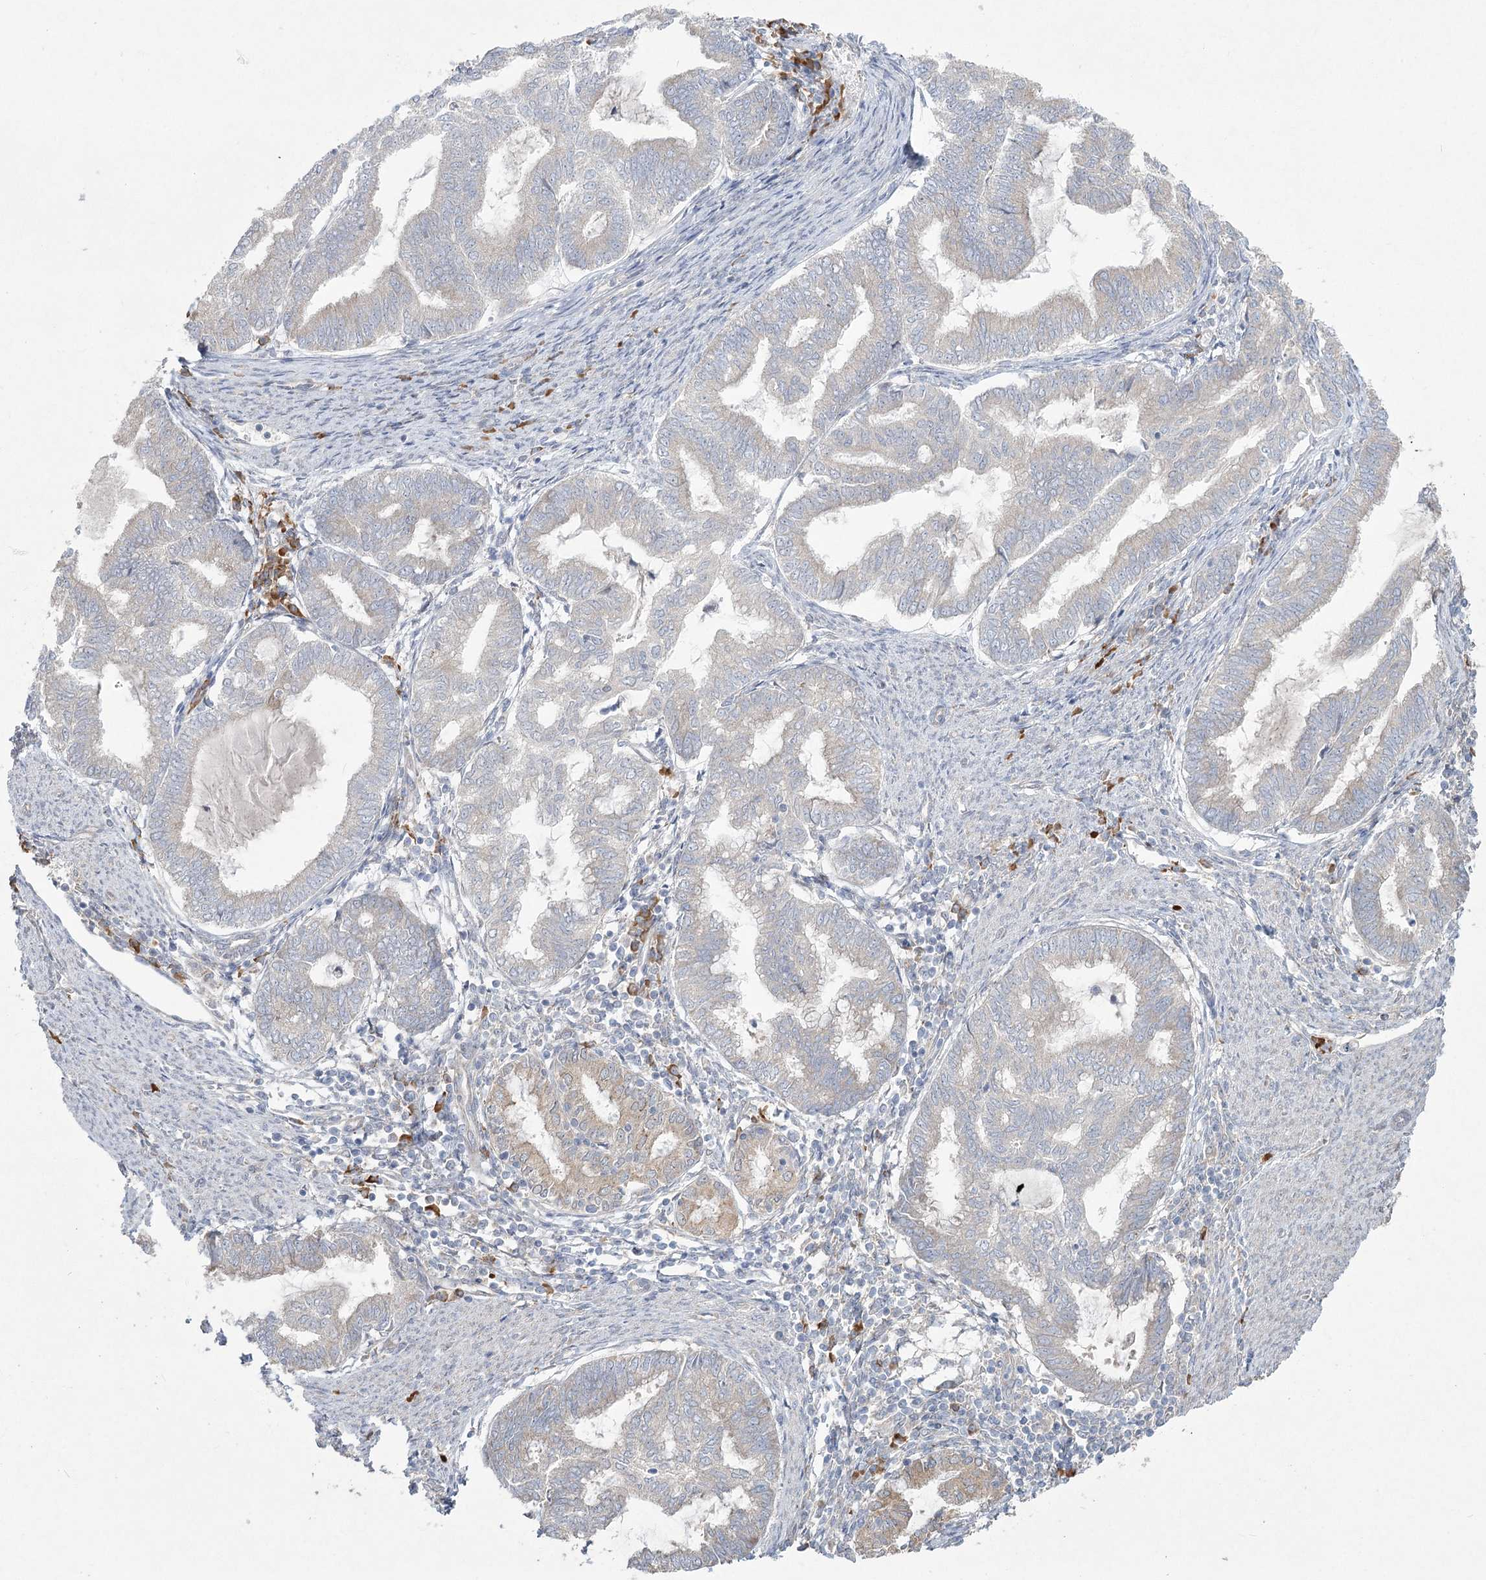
{"staining": {"intensity": "weak", "quantity": "<25%", "location": "cytoplasmic/membranous"}, "tissue": "endometrial cancer", "cell_type": "Tumor cells", "image_type": "cancer", "snomed": [{"axis": "morphology", "description": "Adenocarcinoma, NOS"}, {"axis": "topography", "description": "Endometrium"}], "caption": "Tumor cells are negative for brown protein staining in endometrial cancer.", "gene": "CAMTA1", "patient": {"sex": "female", "age": 79}}